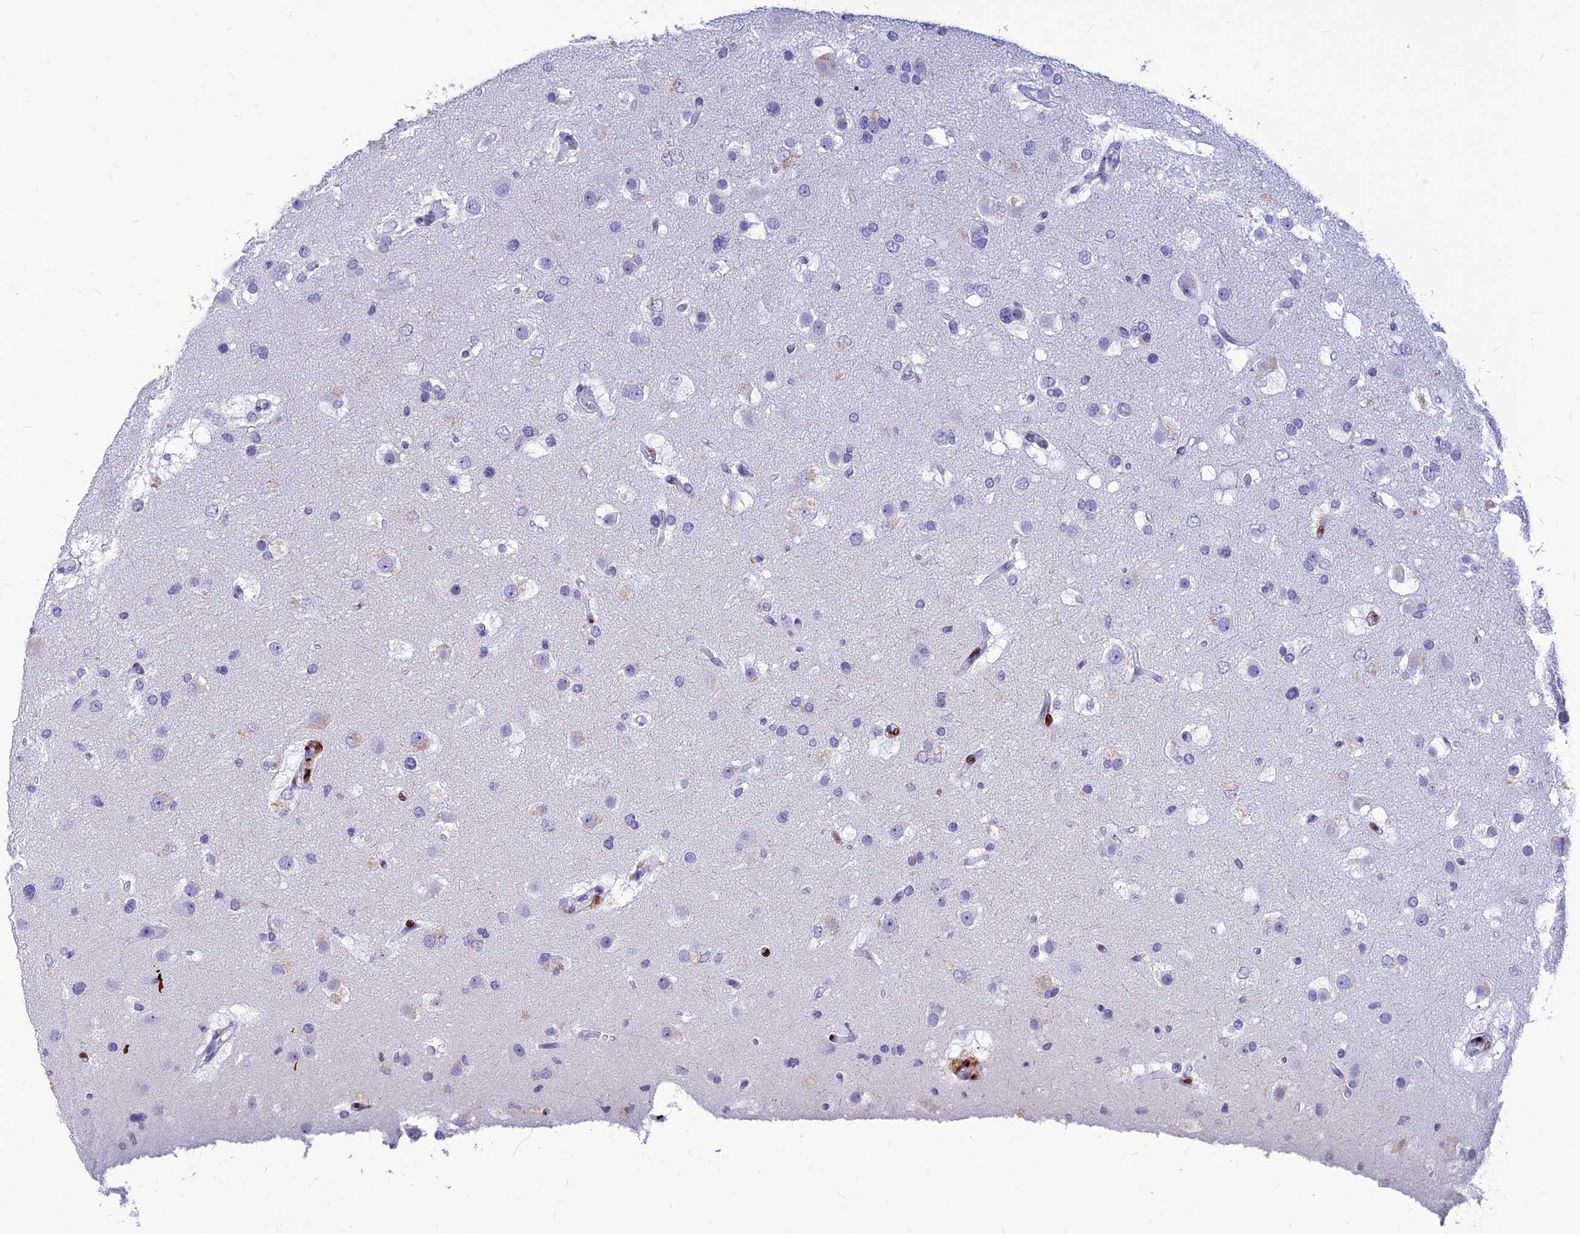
{"staining": {"intensity": "negative", "quantity": "none", "location": "none"}, "tissue": "glioma", "cell_type": "Tumor cells", "image_type": "cancer", "snomed": [{"axis": "morphology", "description": "Glioma, malignant, High grade"}, {"axis": "topography", "description": "Brain"}], "caption": "This micrograph is of glioma stained with immunohistochemistry (IHC) to label a protein in brown with the nuclei are counter-stained blue. There is no expression in tumor cells. Nuclei are stained in blue.", "gene": "PRPS1", "patient": {"sex": "male", "age": 53}}